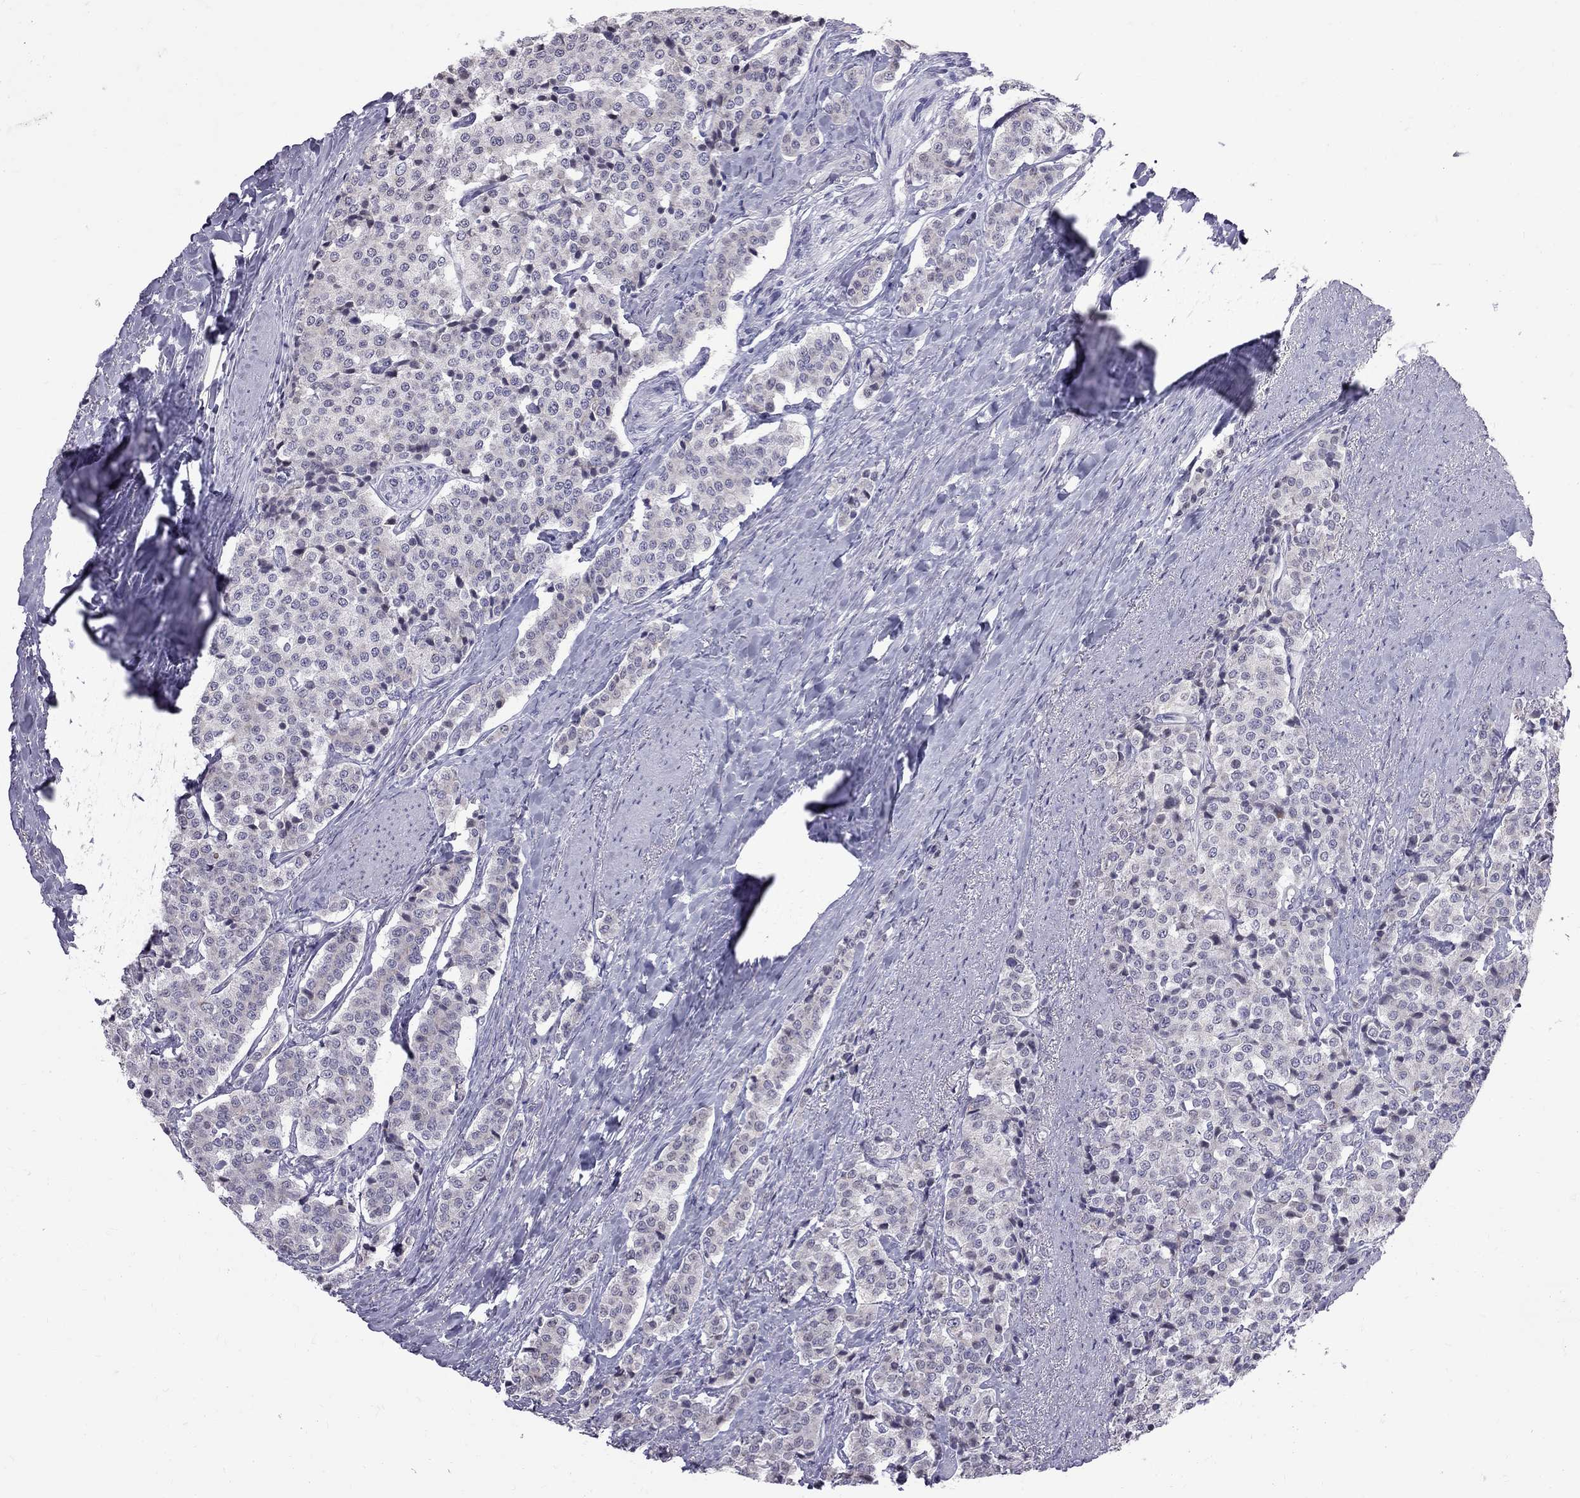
{"staining": {"intensity": "negative", "quantity": "none", "location": "none"}, "tissue": "carcinoid", "cell_type": "Tumor cells", "image_type": "cancer", "snomed": [{"axis": "morphology", "description": "Carcinoid, malignant, NOS"}, {"axis": "topography", "description": "Small intestine"}], "caption": "High power microscopy photomicrograph of an immunohistochemistry image of carcinoid, revealing no significant expression in tumor cells. (Brightfield microscopy of DAB (3,3'-diaminobenzidine) IHC at high magnification).", "gene": "MUC15", "patient": {"sex": "female", "age": 58}}